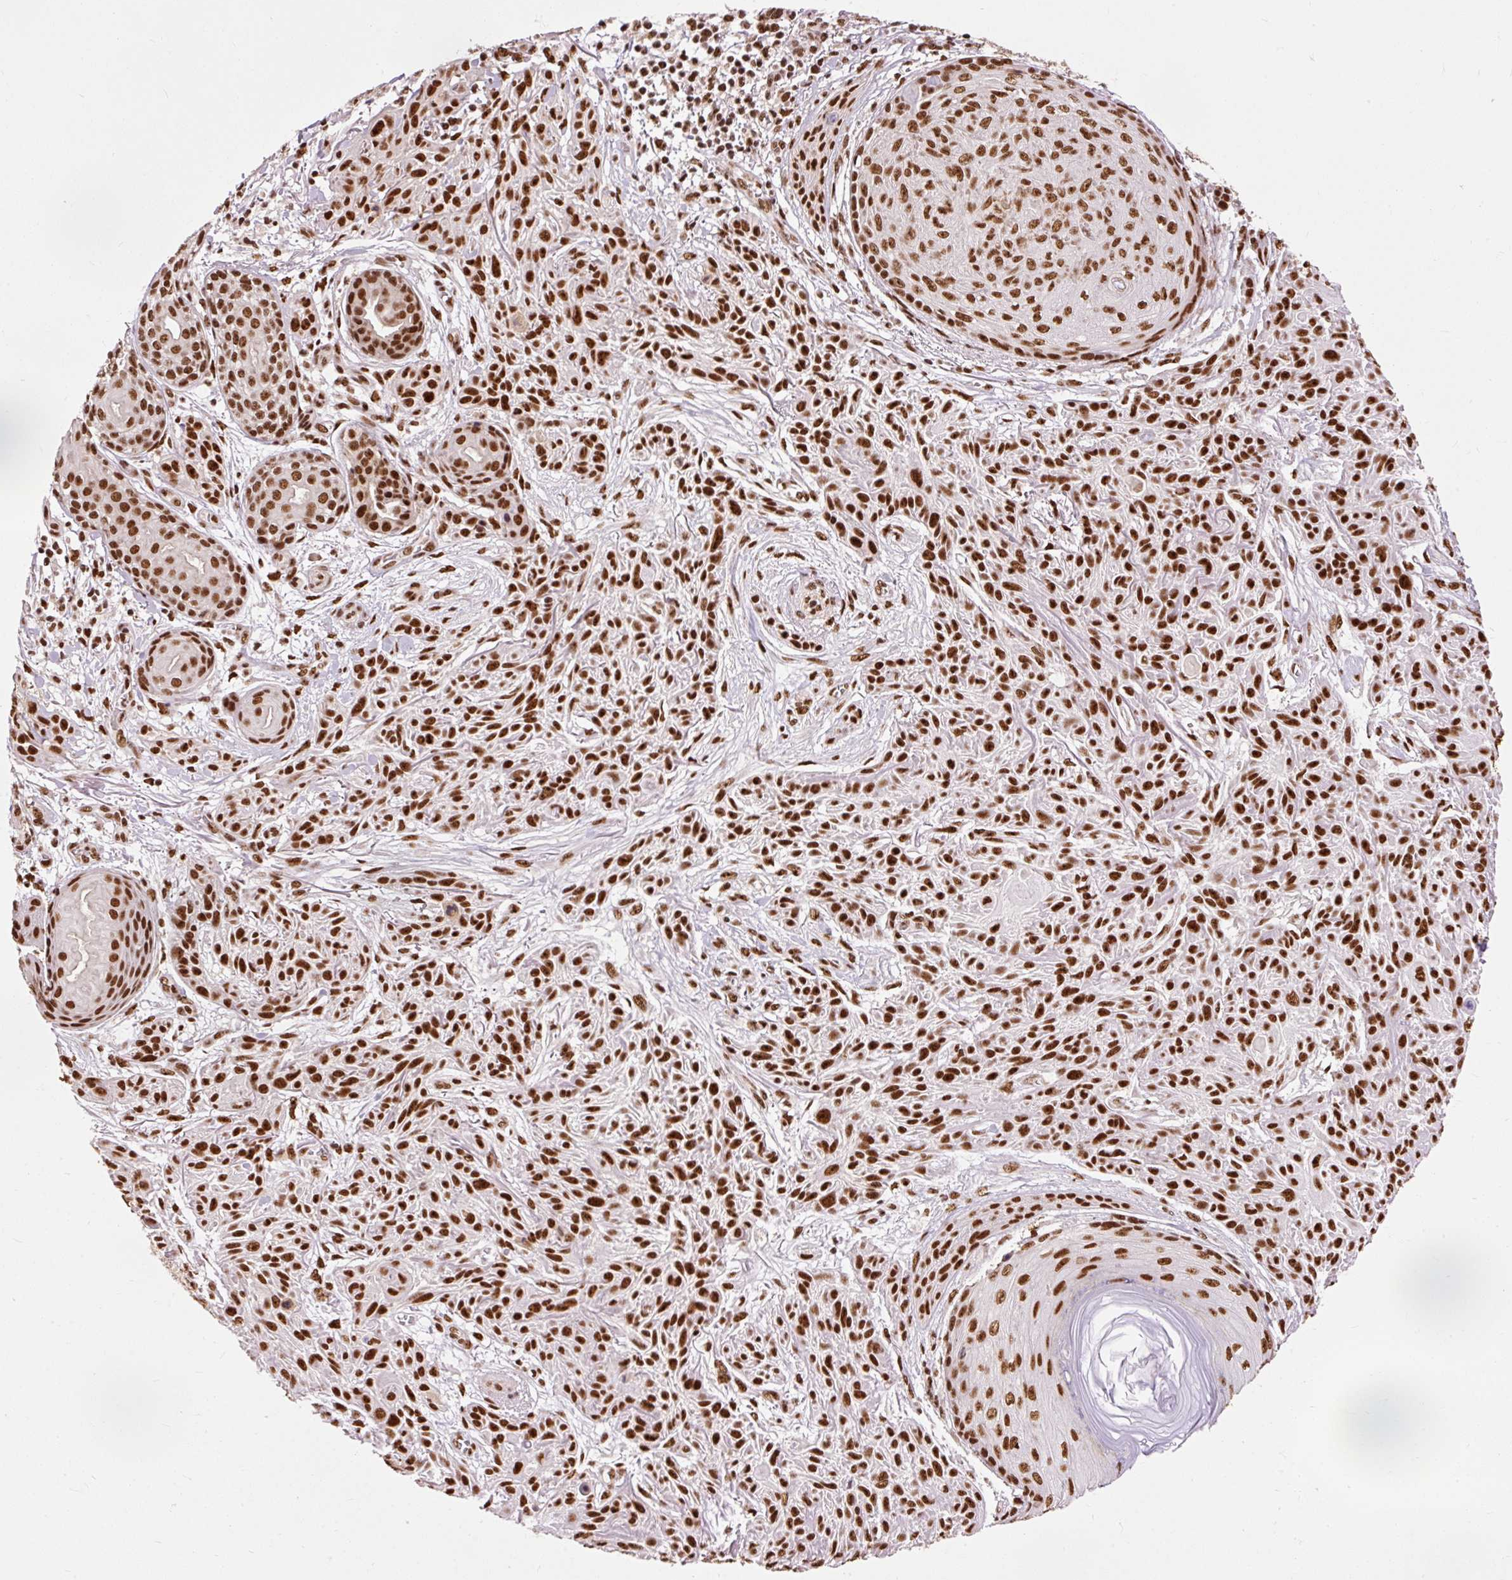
{"staining": {"intensity": "strong", "quantity": ">75%", "location": "nuclear"}, "tissue": "skin cancer", "cell_type": "Tumor cells", "image_type": "cancer", "snomed": [{"axis": "morphology", "description": "Squamous cell carcinoma, NOS"}, {"axis": "topography", "description": "Skin"}], "caption": "DAB (3,3'-diaminobenzidine) immunohistochemical staining of squamous cell carcinoma (skin) reveals strong nuclear protein staining in approximately >75% of tumor cells. The staining was performed using DAB to visualize the protein expression in brown, while the nuclei were stained in blue with hematoxylin (Magnification: 20x).", "gene": "ZBTB44", "patient": {"sex": "male", "age": 86}}